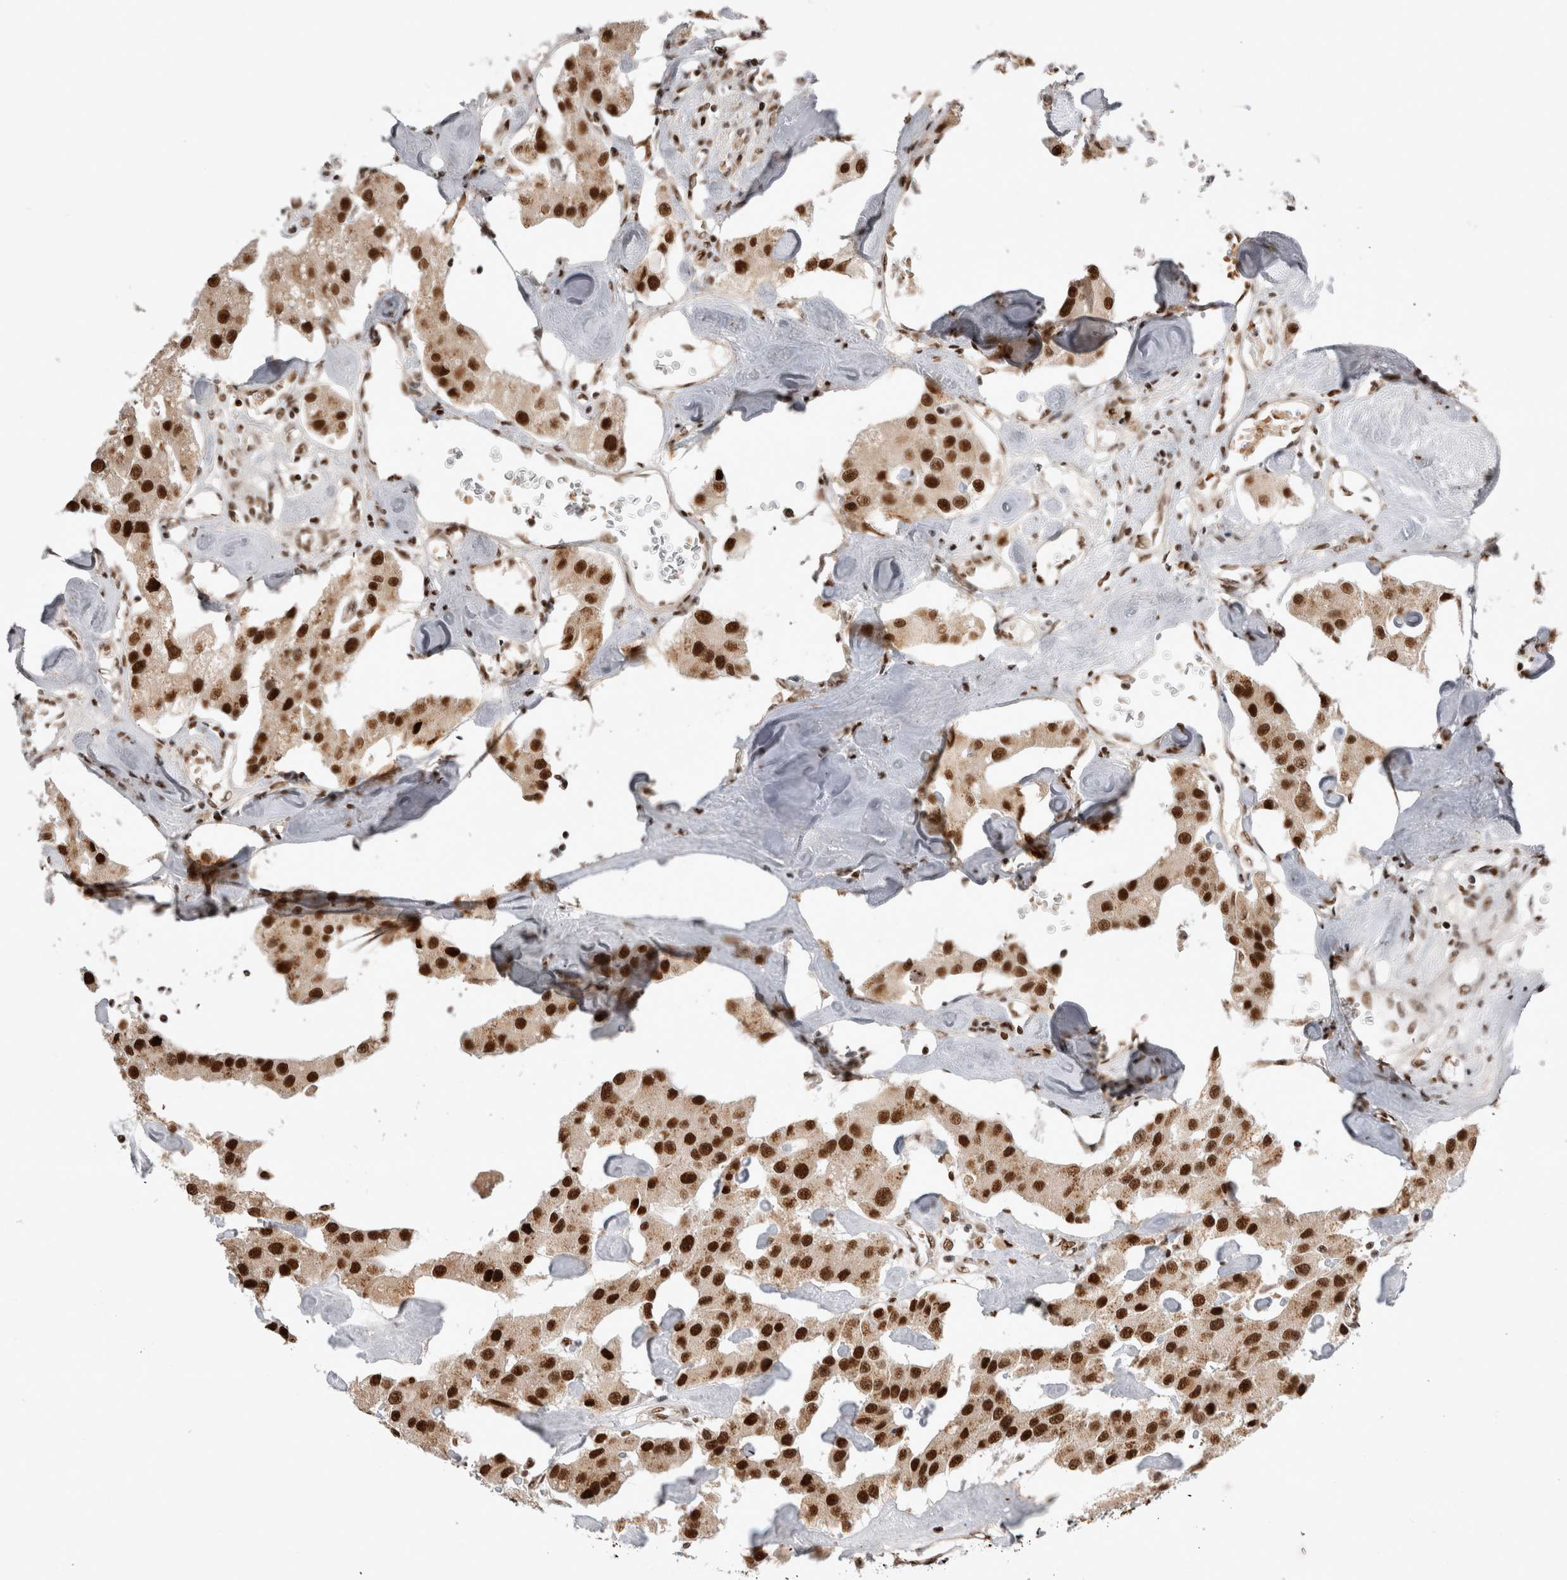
{"staining": {"intensity": "strong", "quantity": ">75%", "location": "nuclear"}, "tissue": "carcinoid", "cell_type": "Tumor cells", "image_type": "cancer", "snomed": [{"axis": "morphology", "description": "Carcinoid, malignant, NOS"}, {"axis": "topography", "description": "Pancreas"}], "caption": "Immunohistochemistry (IHC) of malignant carcinoid shows high levels of strong nuclear staining in approximately >75% of tumor cells.", "gene": "EYA2", "patient": {"sex": "male", "age": 41}}